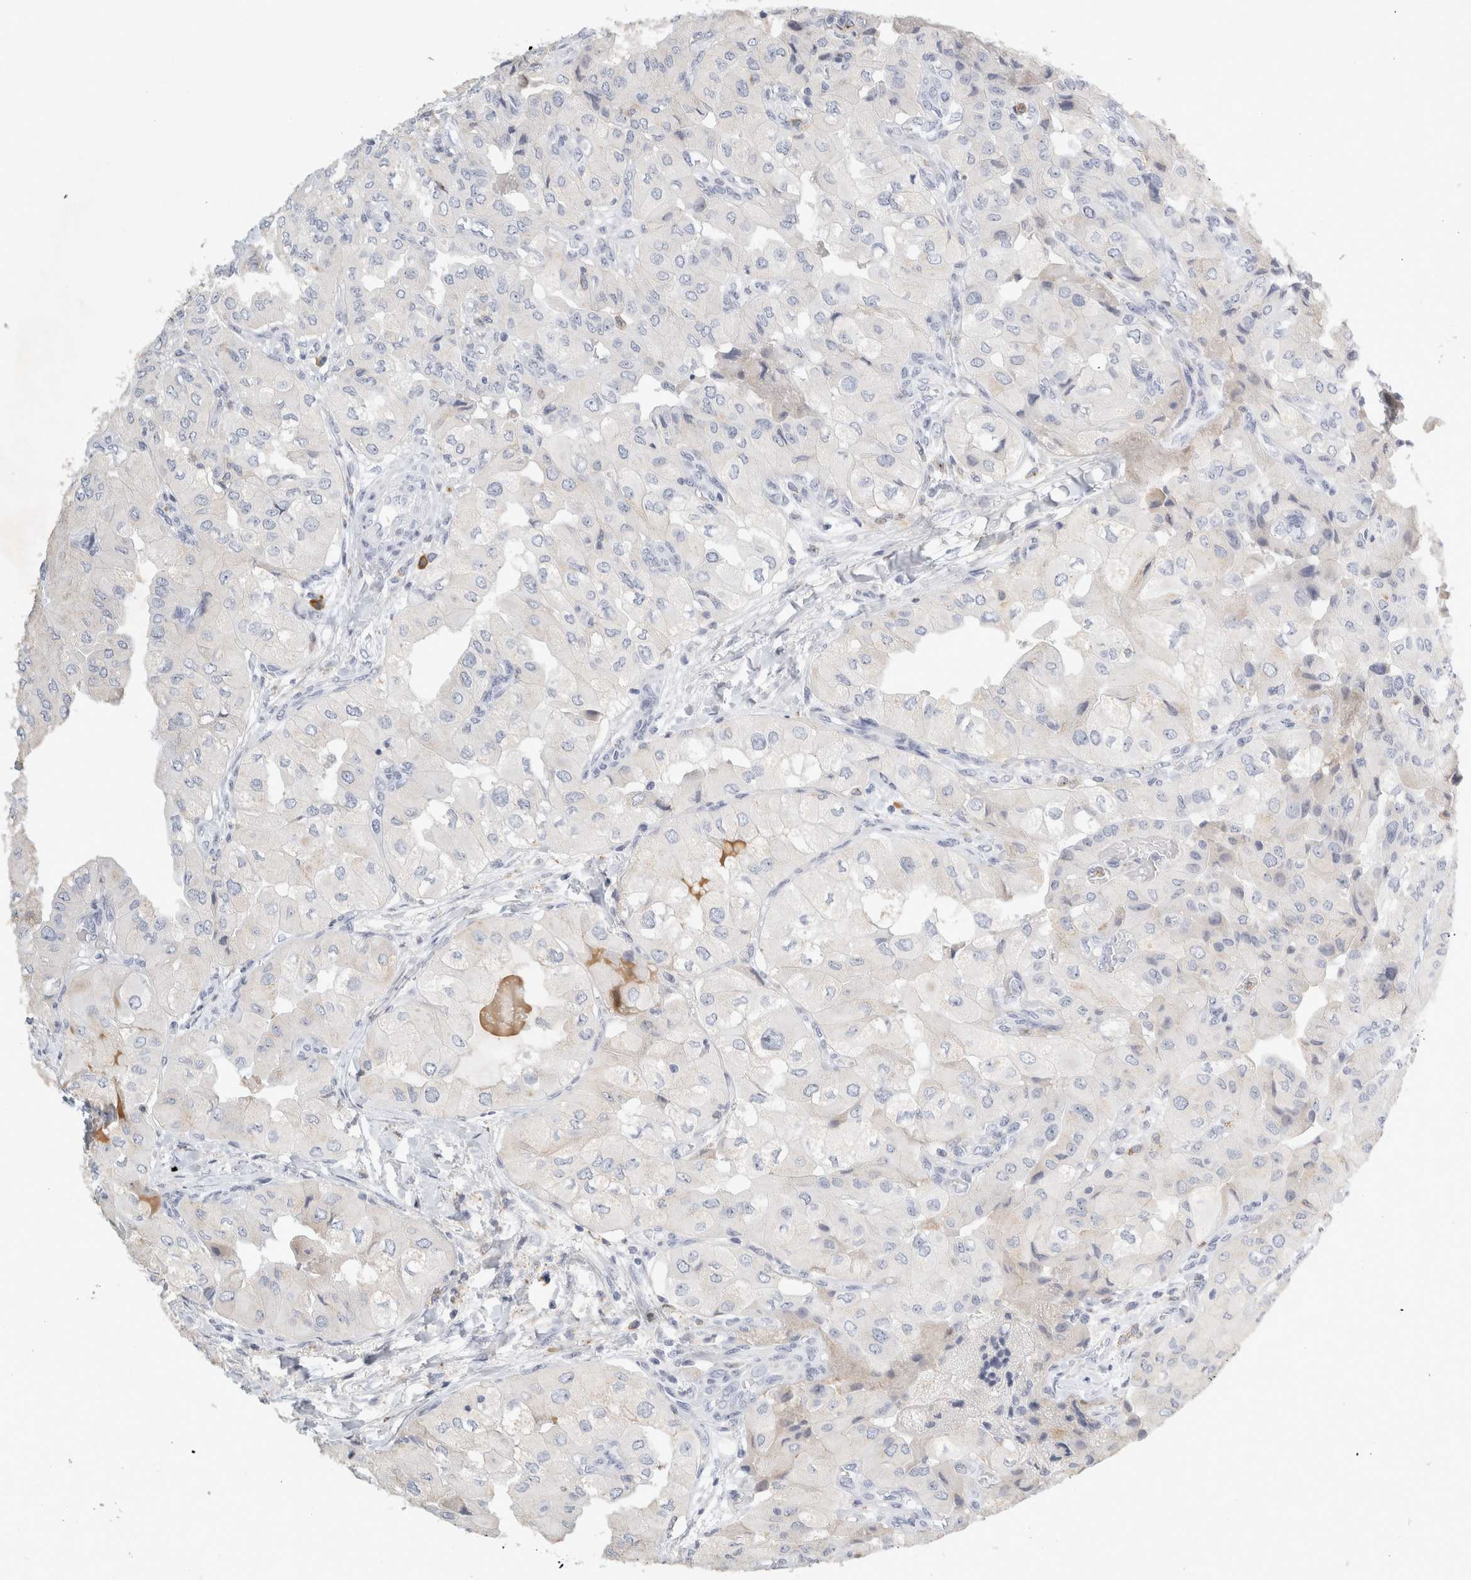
{"staining": {"intensity": "negative", "quantity": "none", "location": "none"}, "tissue": "thyroid cancer", "cell_type": "Tumor cells", "image_type": "cancer", "snomed": [{"axis": "morphology", "description": "Papillary adenocarcinoma, NOS"}, {"axis": "topography", "description": "Thyroid gland"}], "caption": "An image of thyroid papillary adenocarcinoma stained for a protein demonstrates no brown staining in tumor cells.", "gene": "FGL2", "patient": {"sex": "female", "age": 59}}